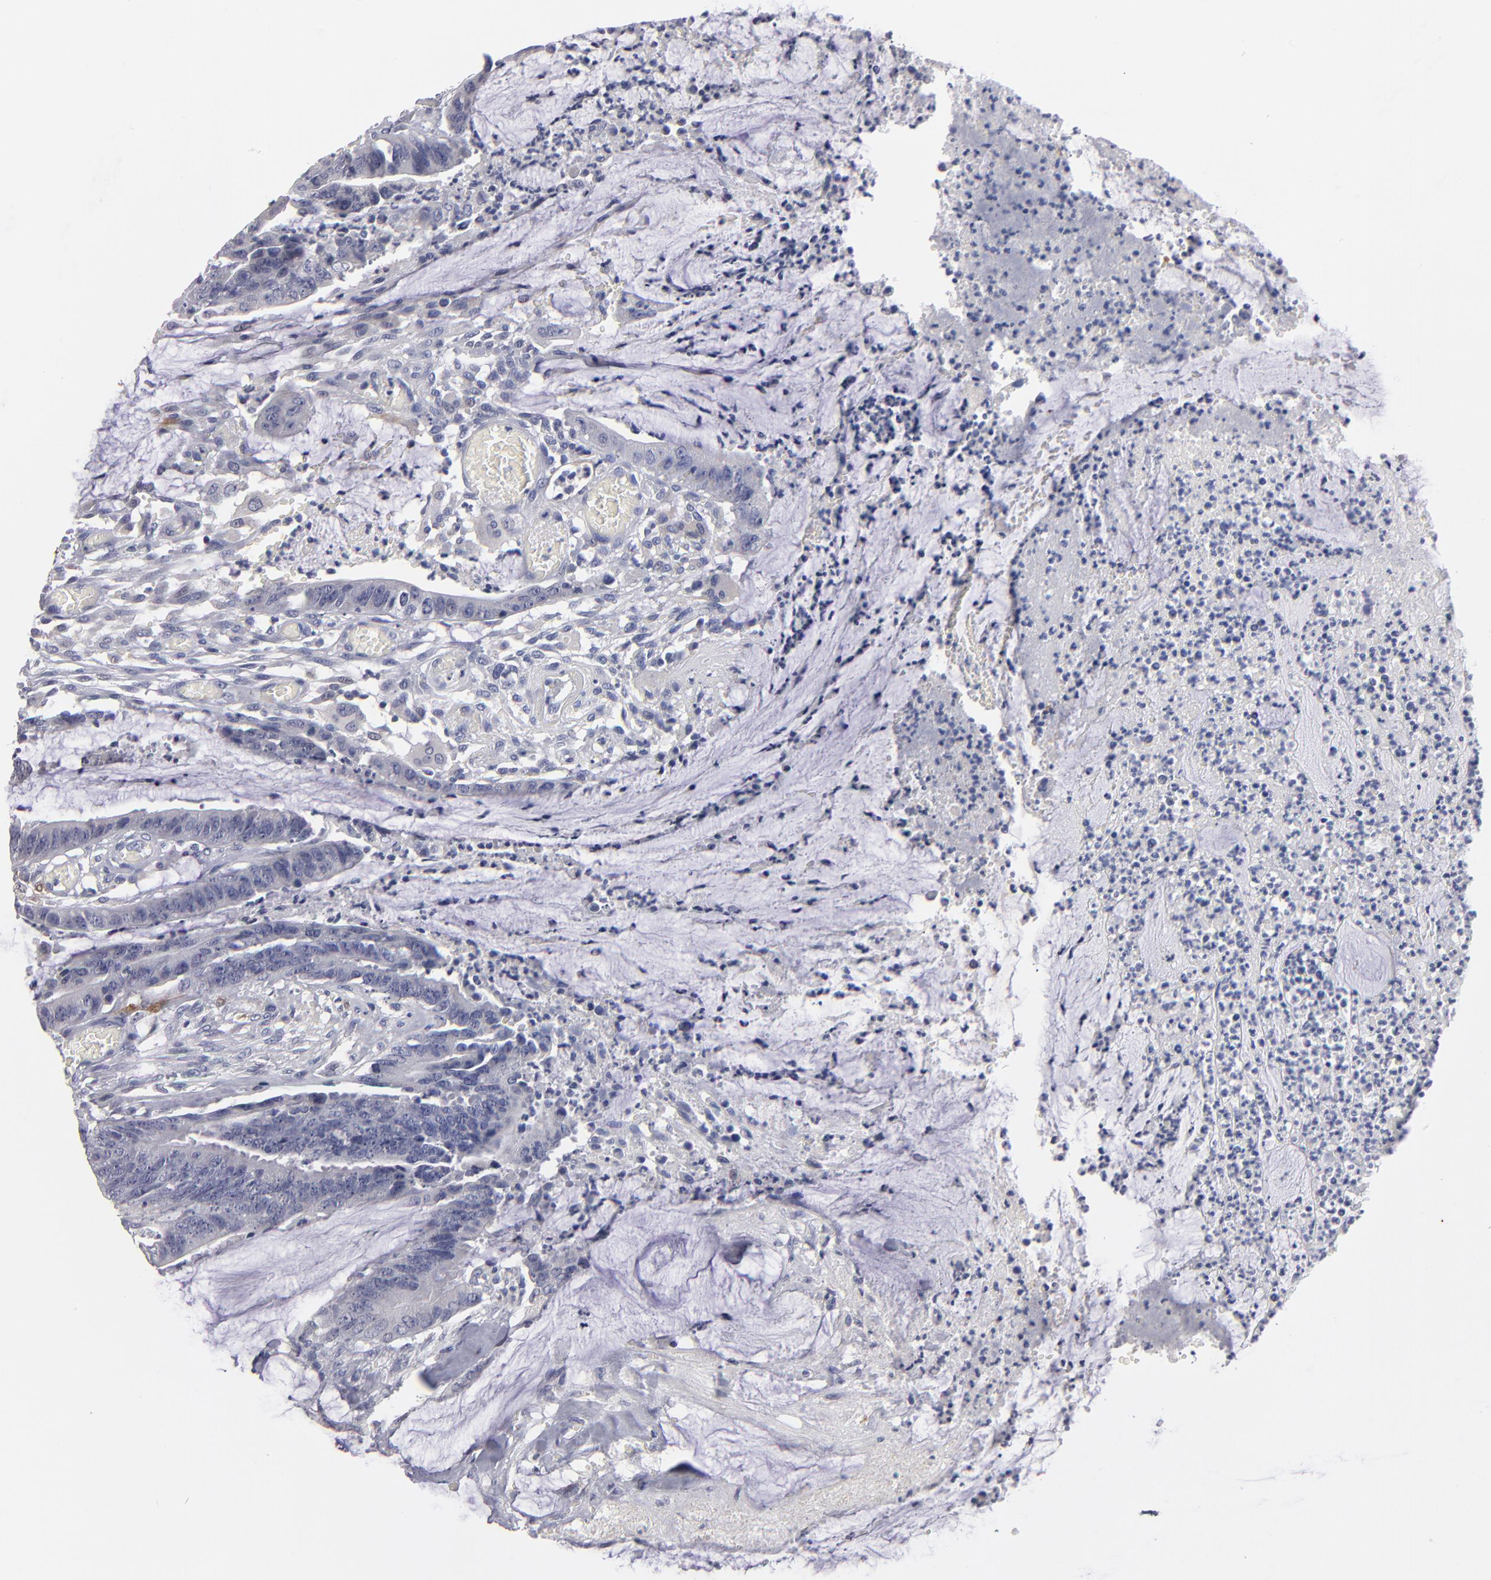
{"staining": {"intensity": "weak", "quantity": "<25%", "location": "cytoplasmic/membranous"}, "tissue": "colorectal cancer", "cell_type": "Tumor cells", "image_type": "cancer", "snomed": [{"axis": "morphology", "description": "Adenocarcinoma, NOS"}, {"axis": "topography", "description": "Rectum"}], "caption": "Human colorectal cancer (adenocarcinoma) stained for a protein using immunohistochemistry shows no positivity in tumor cells.", "gene": "FABP4", "patient": {"sex": "female", "age": 66}}